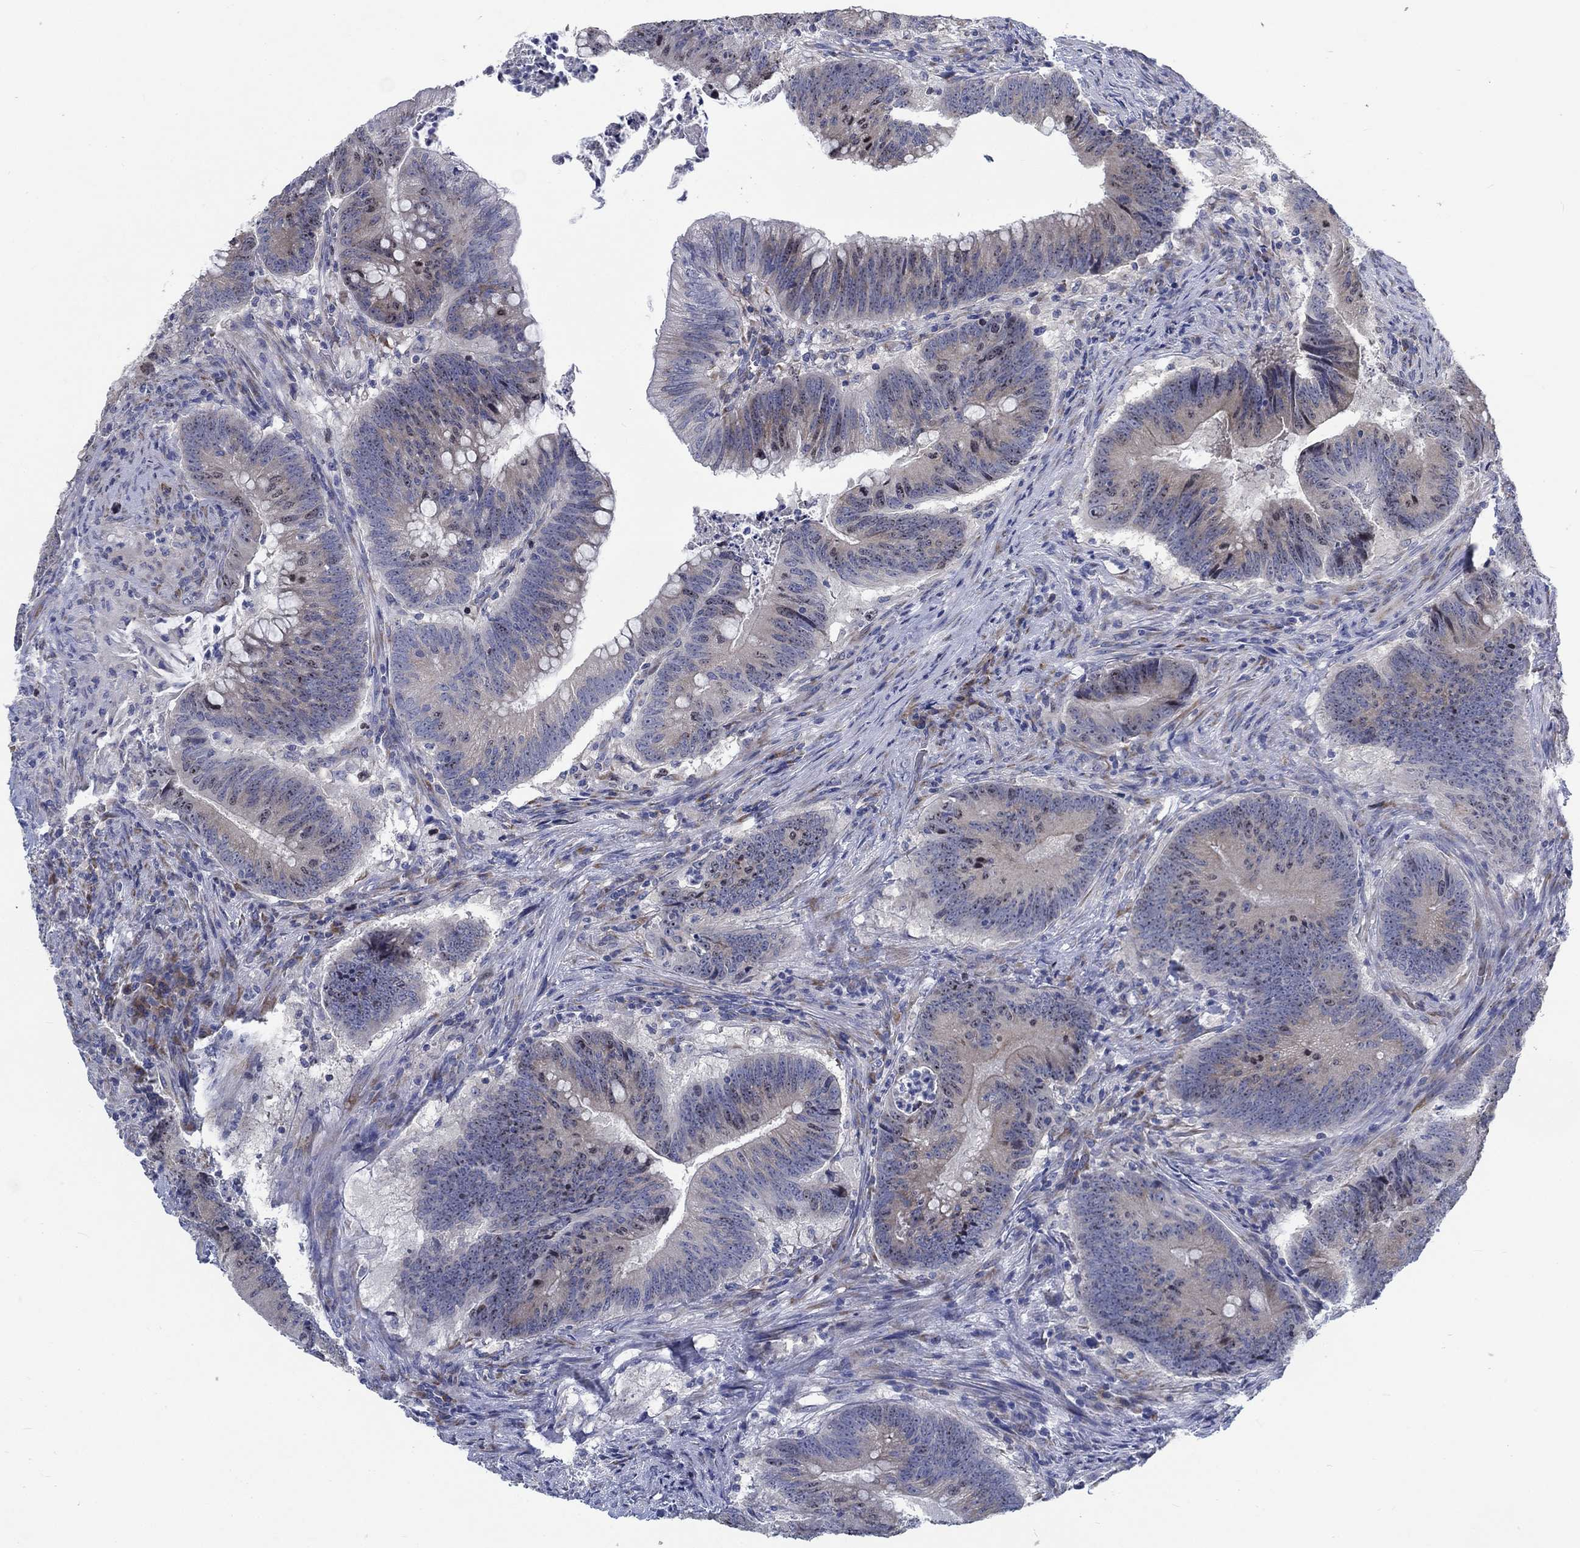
{"staining": {"intensity": "moderate", "quantity": "<25%", "location": "cytoplasmic/membranous"}, "tissue": "colorectal cancer", "cell_type": "Tumor cells", "image_type": "cancer", "snomed": [{"axis": "morphology", "description": "Adenocarcinoma, NOS"}, {"axis": "topography", "description": "Colon"}], "caption": "The photomicrograph shows a brown stain indicating the presence of a protein in the cytoplasmic/membranous of tumor cells in colorectal cancer. The staining is performed using DAB (3,3'-diaminobenzidine) brown chromogen to label protein expression. The nuclei are counter-stained blue using hematoxylin.", "gene": "MMP24", "patient": {"sex": "female", "age": 87}}